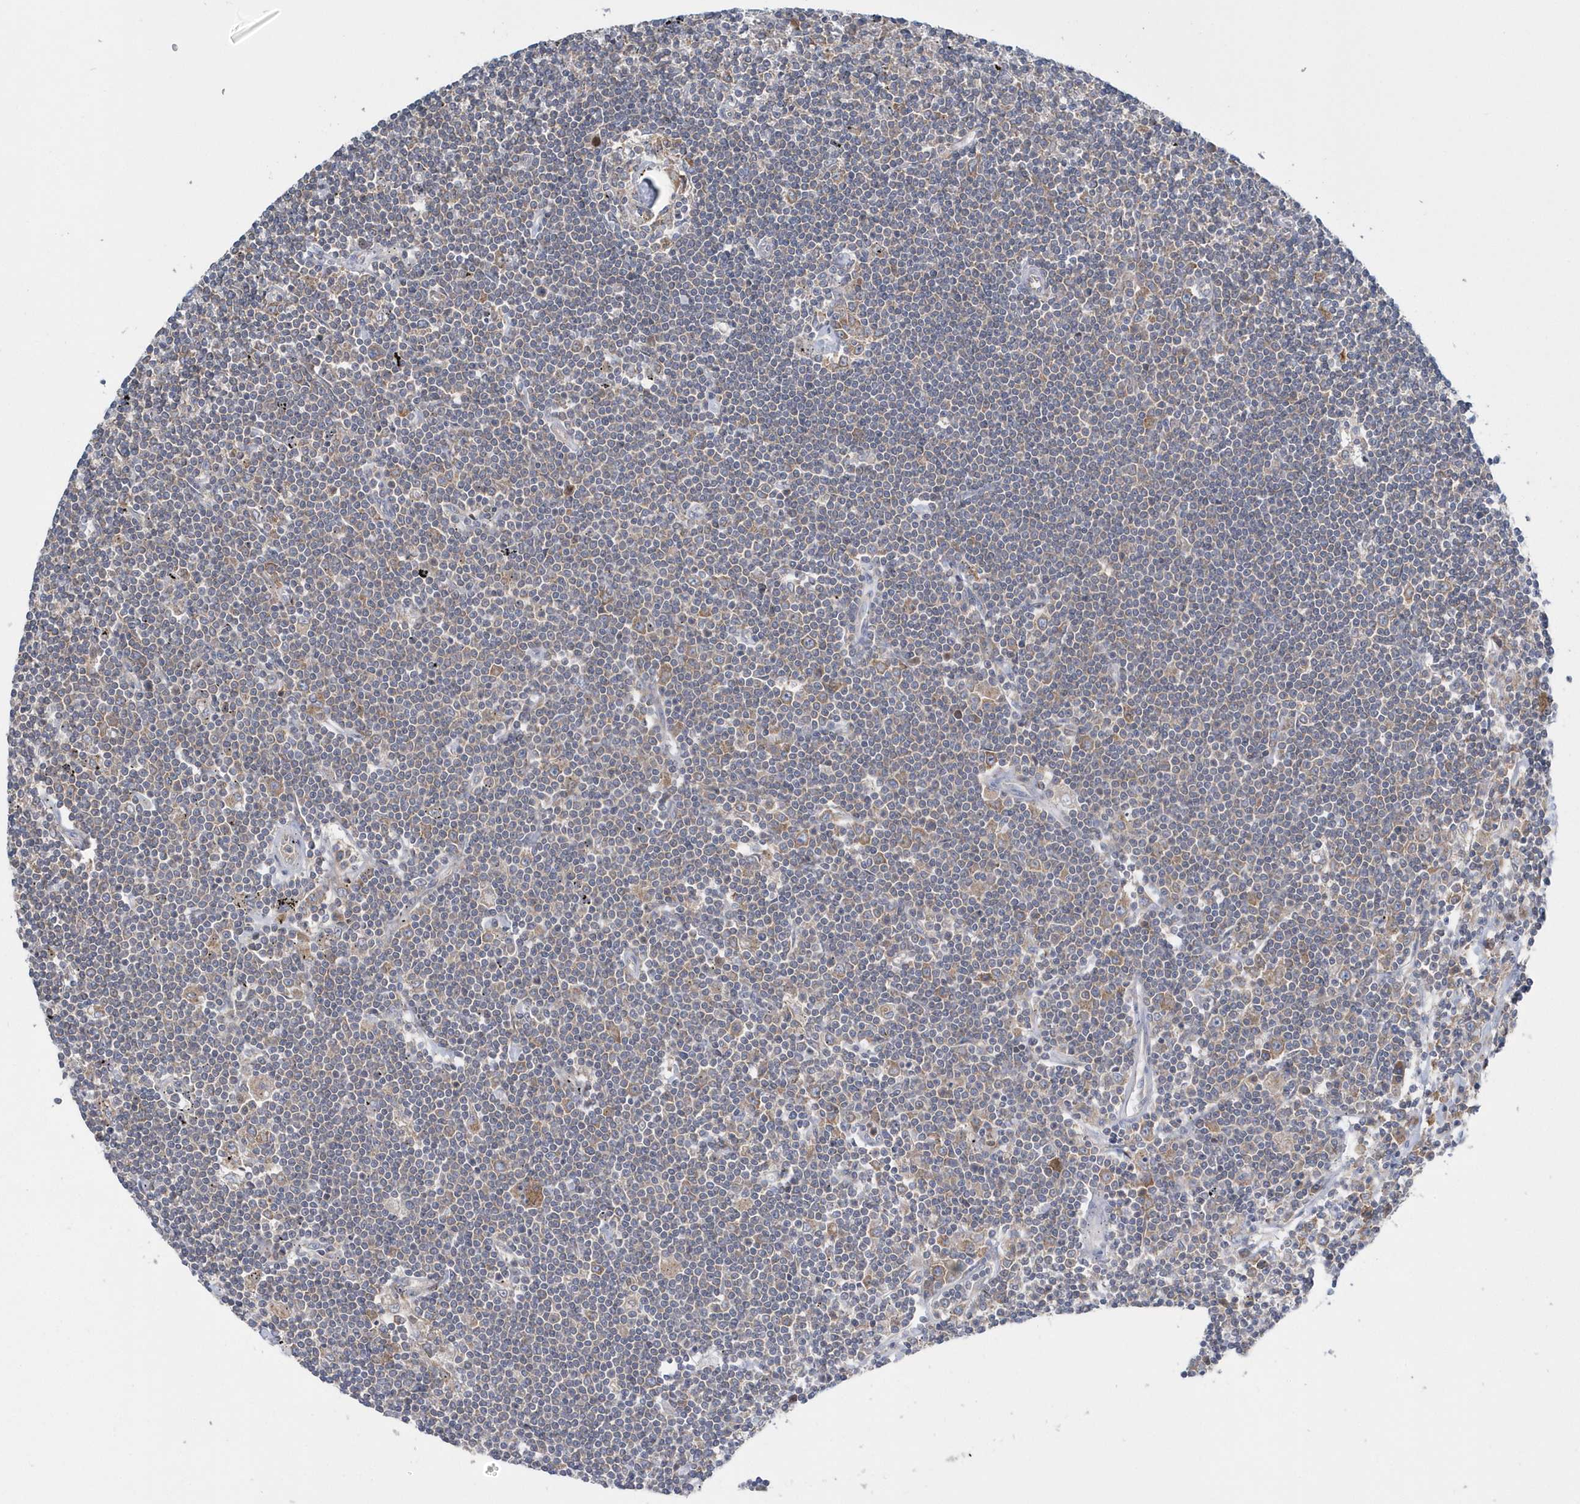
{"staining": {"intensity": "negative", "quantity": "none", "location": "none"}, "tissue": "lymphoma", "cell_type": "Tumor cells", "image_type": "cancer", "snomed": [{"axis": "morphology", "description": "Malignant lymphoma, non-Hodgkin's type, Low grade"}, {"axis": "topography", "description": "Spleen"}], "caption": "Immunohistochemistry (IHC) of lymphoma reveals no positivity in tumor cells.", "gene": "EIF3C", "patient": {"sex": "male", "age": 76}}